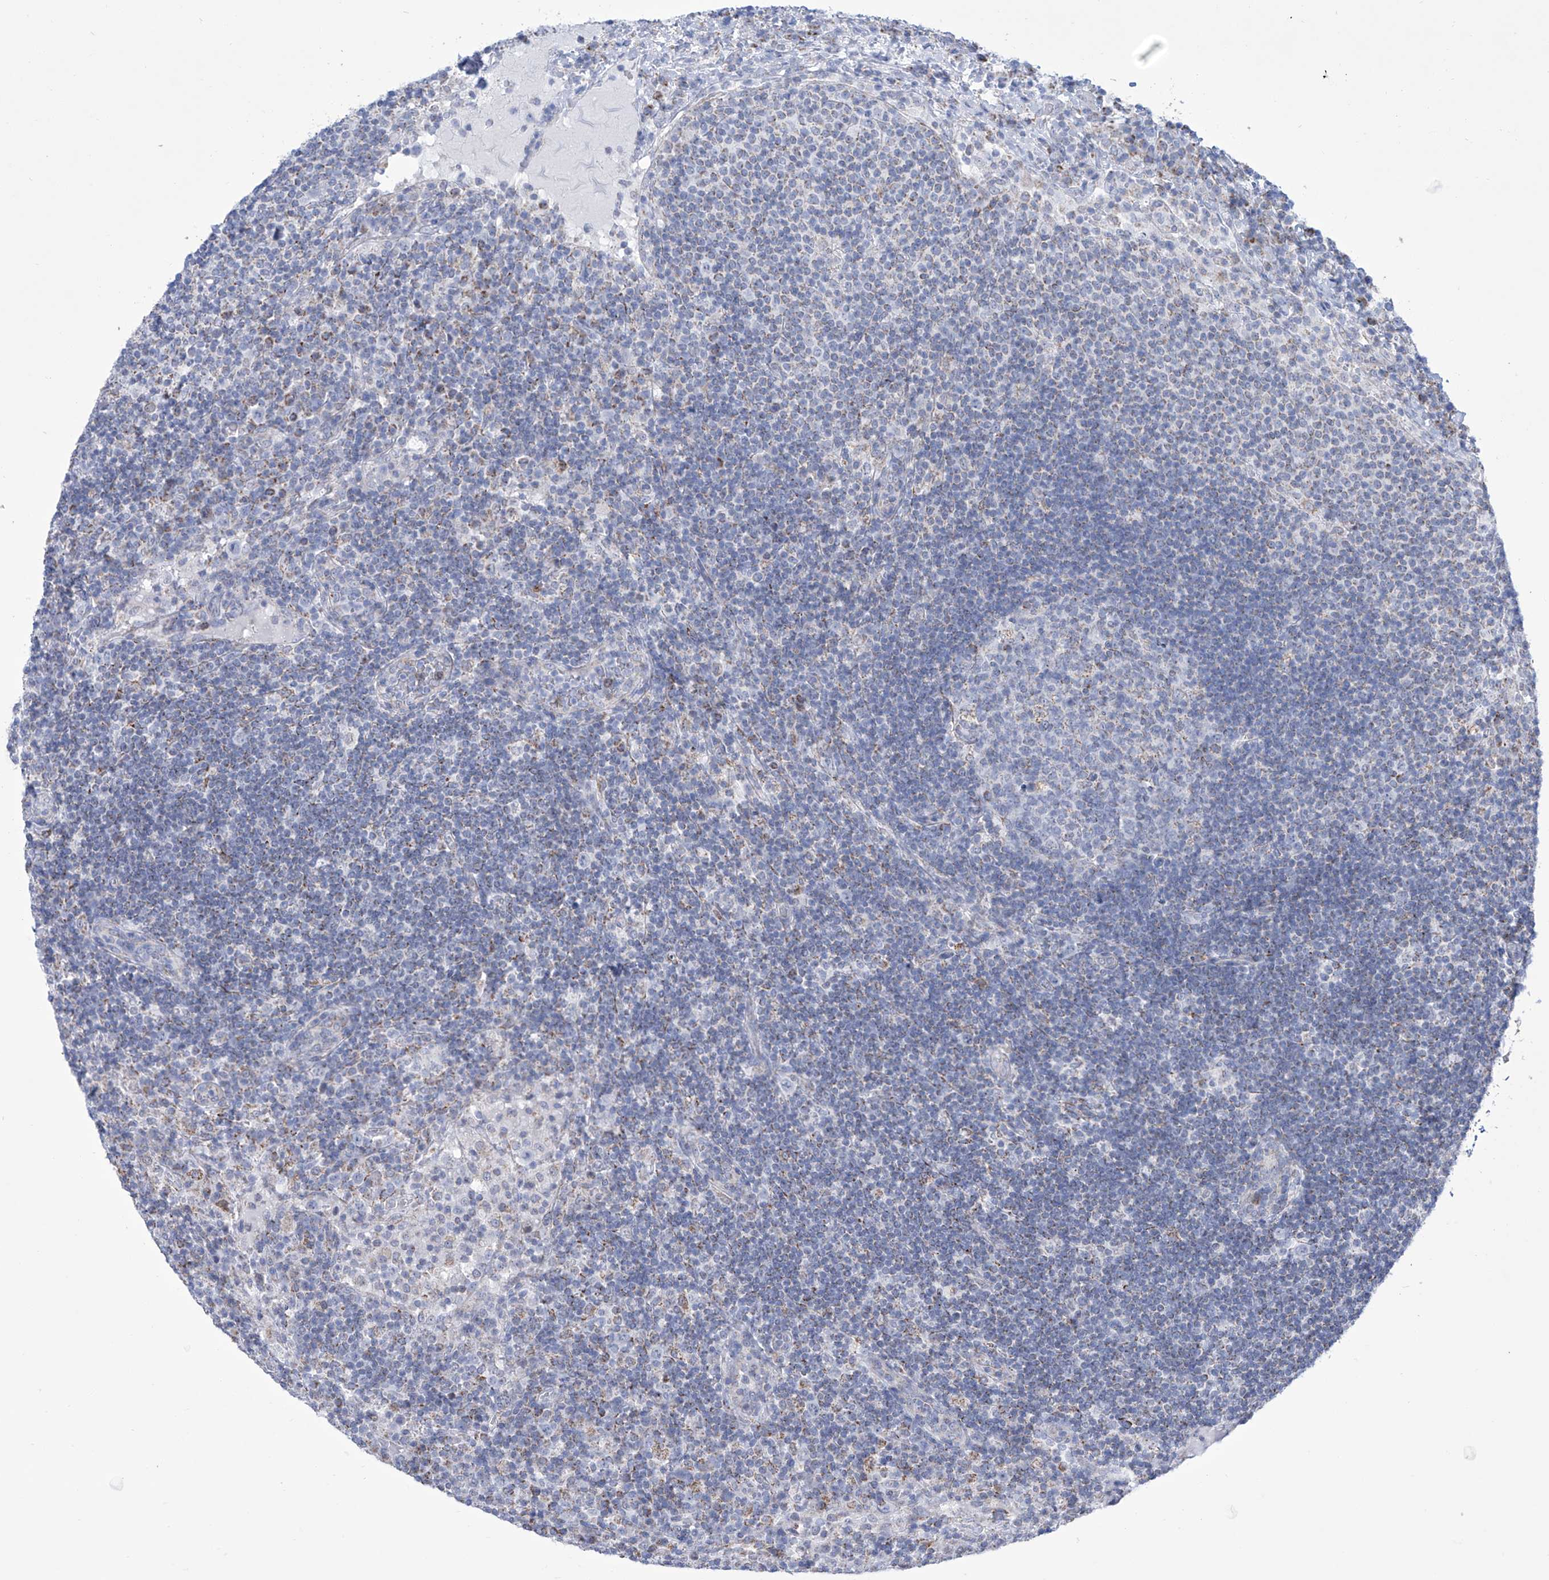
{"staining": {"intensity": "negative", "quantity": "none", "location": "none"}, "tissue": "lymph node", "cell_type": "Germinal center cells", "image_type": "normal", "snomed": [{"axis": "morphology", "description": "Normal tissue, NOS"}, {"axis": "topography", "description": "Lymph node"}], "caption": "Germinal center cells are negative for protein expression in benign human lymph node. (DAB IHC with hematoxylin counter stain).", "gene": "ALDH6A1", "patient": {"sex": "female", "age": 53}}